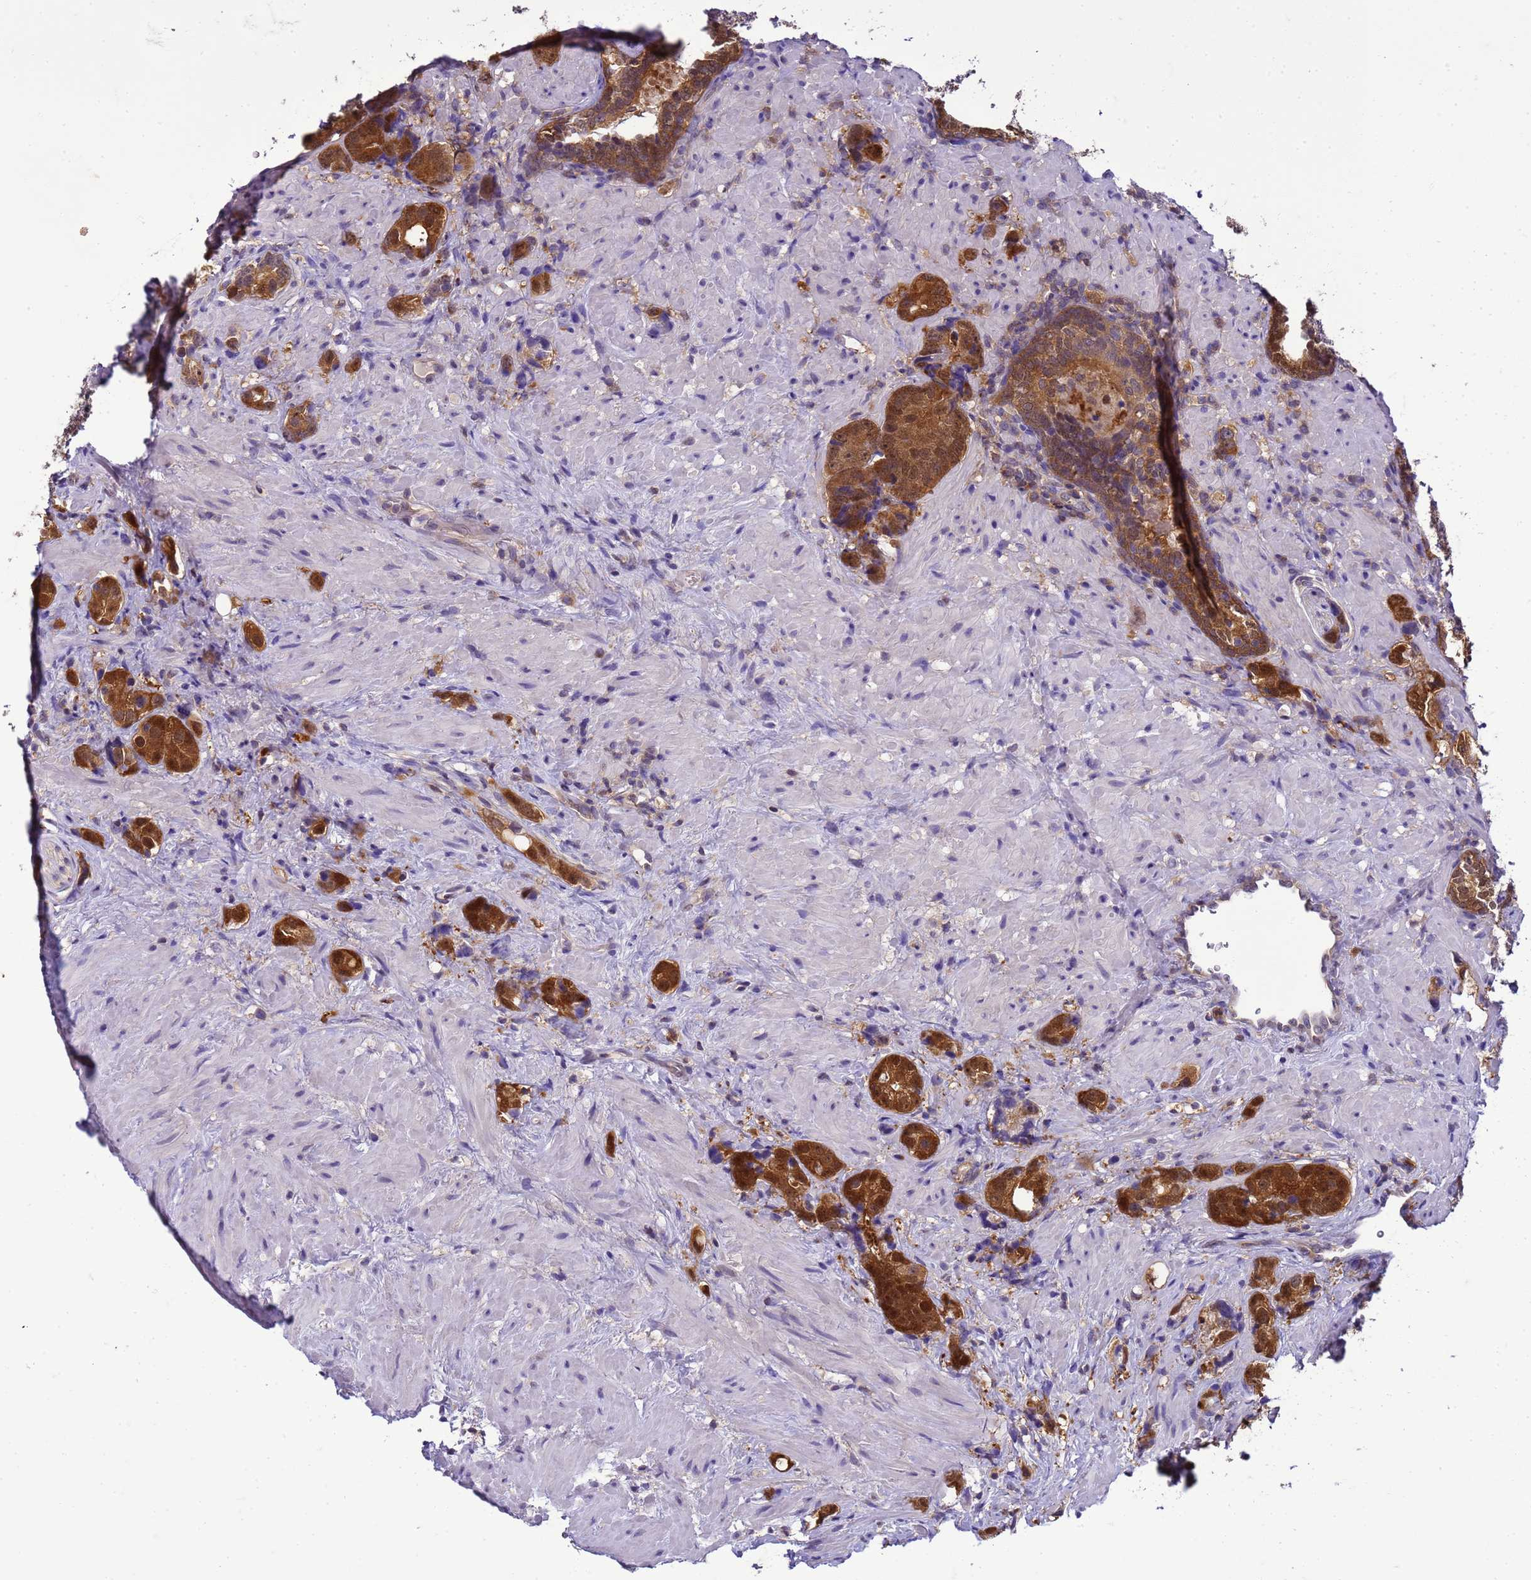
{"staining": {"intensity": "strong", "quantity": ">75%", "location": "cytoplasmic/membranous,nuclear"}, "tissue": "prostate cancer", "cell_type": "Tumor cells", "image_type": "cancer", "snomed": [{"axis": "morphology", "description": "Adenocarcinoma, High grade"}, {"axis": "topography", "description": "Prostate"}], "caption": "The image displays immunohistochemical staining of adenocarcinoma (high-grade) (prostate). There is strong cytoplasmic/membranous and nuclear positivity is seen in about >75% of tumor cells.", "gene": "DDI2", "patient": {"sex": "male", "age": 63}}